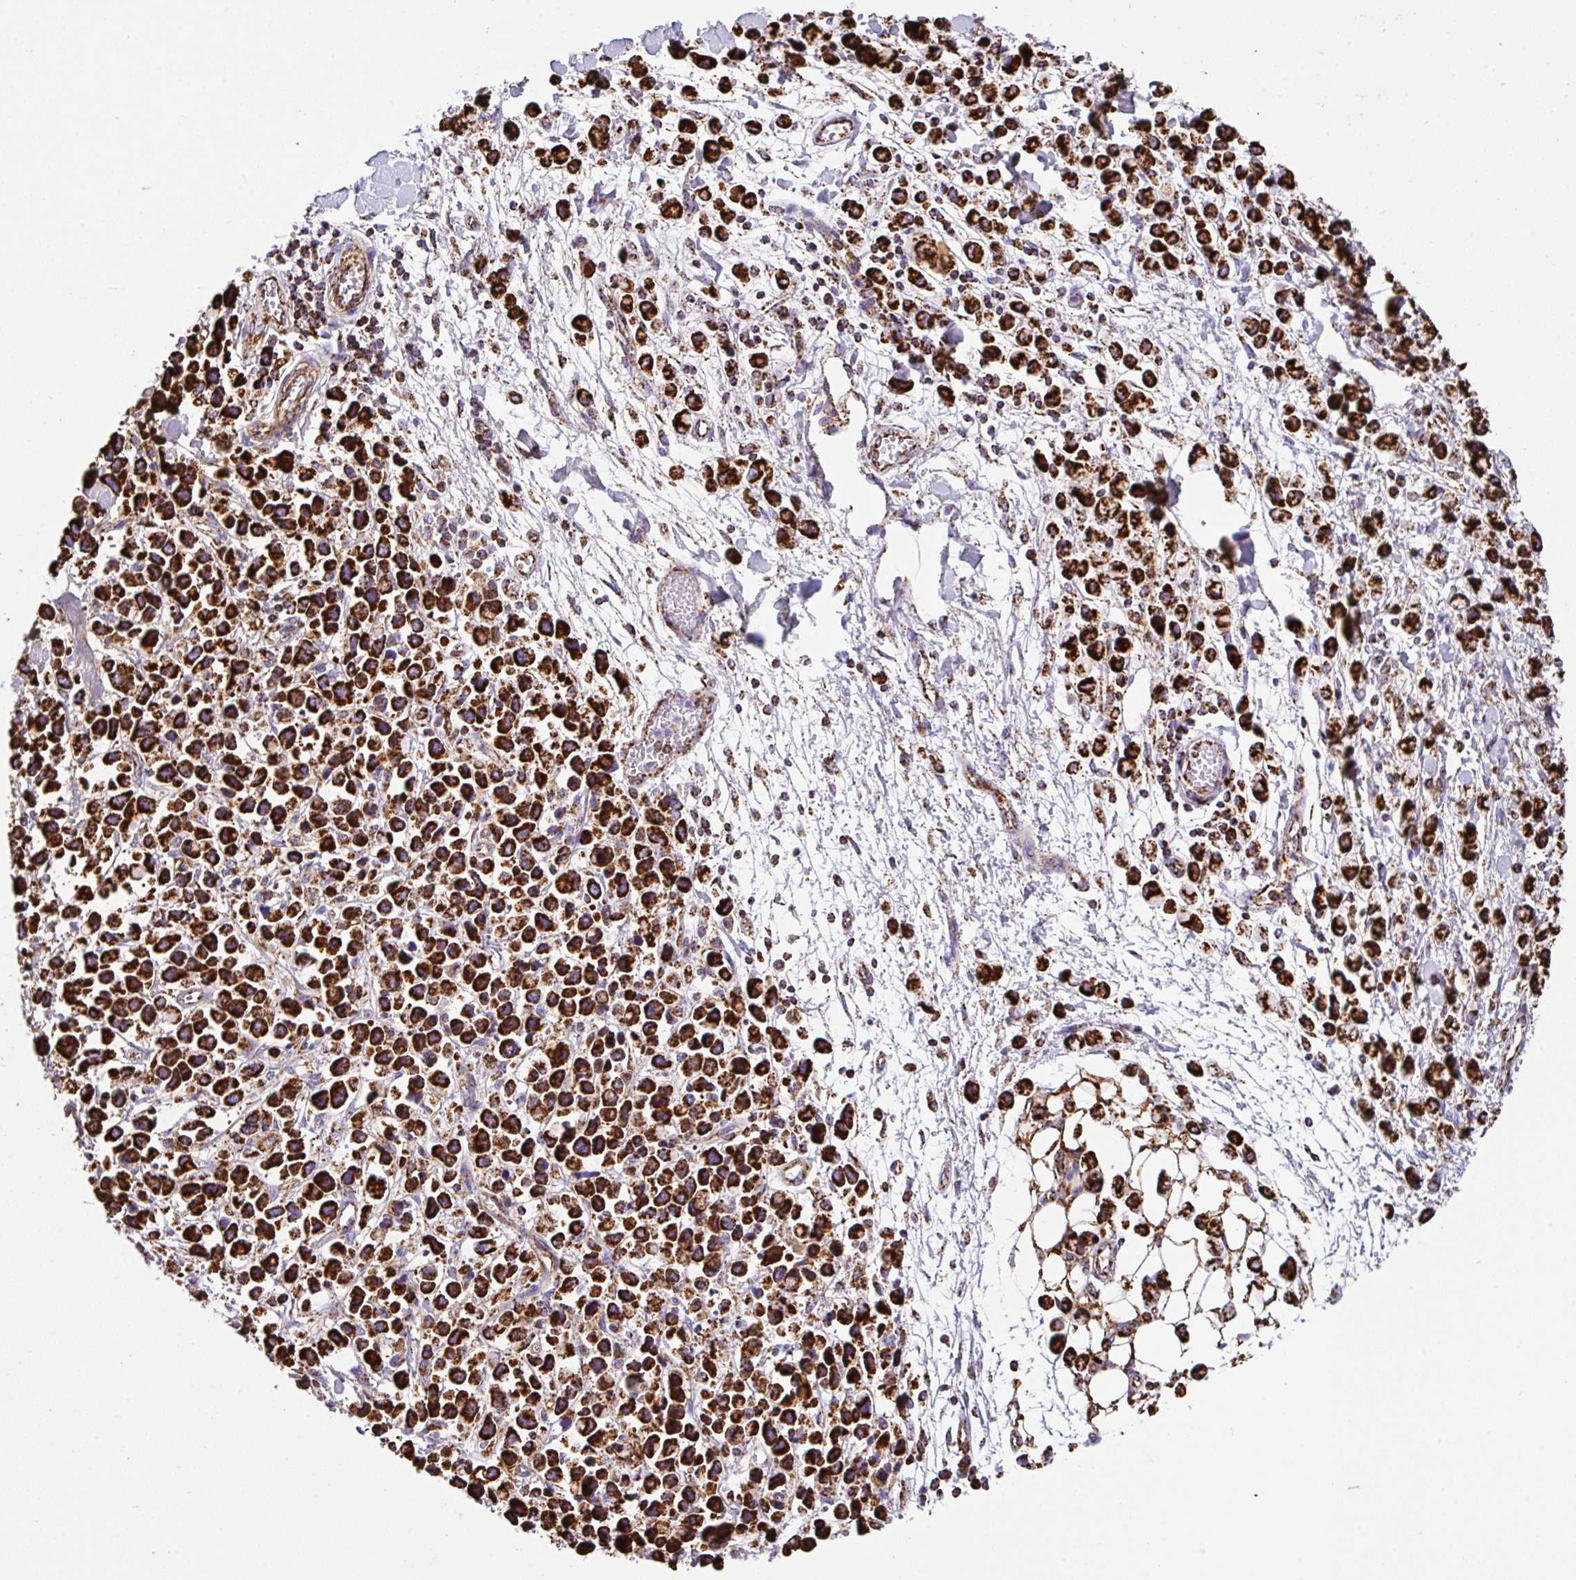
{"staining": {"intensity": "strong", "quantity": ">75%", "location": "cytoplasmic/membranous"}, "tissue": "stomach cancer", "cell_type": "Tumor cells", "image_type": "cancer", "snomed": [{"axis": "morphology", "description": "Adenocarcinoma, NOS"}, {"axis": "topography", "description": "Stomach"}], "caption": "The micrograph shows staining of stomach cancer (adenocarcinoma), revealing strong cytoplasmic/membranous protein expression (brown color) within tumor cells. (brown staining indicates protein expression, while blue staining denotes nuclei).", "gene": "ANKRD33B", "patient": {"sex": "female", "age": 81}}